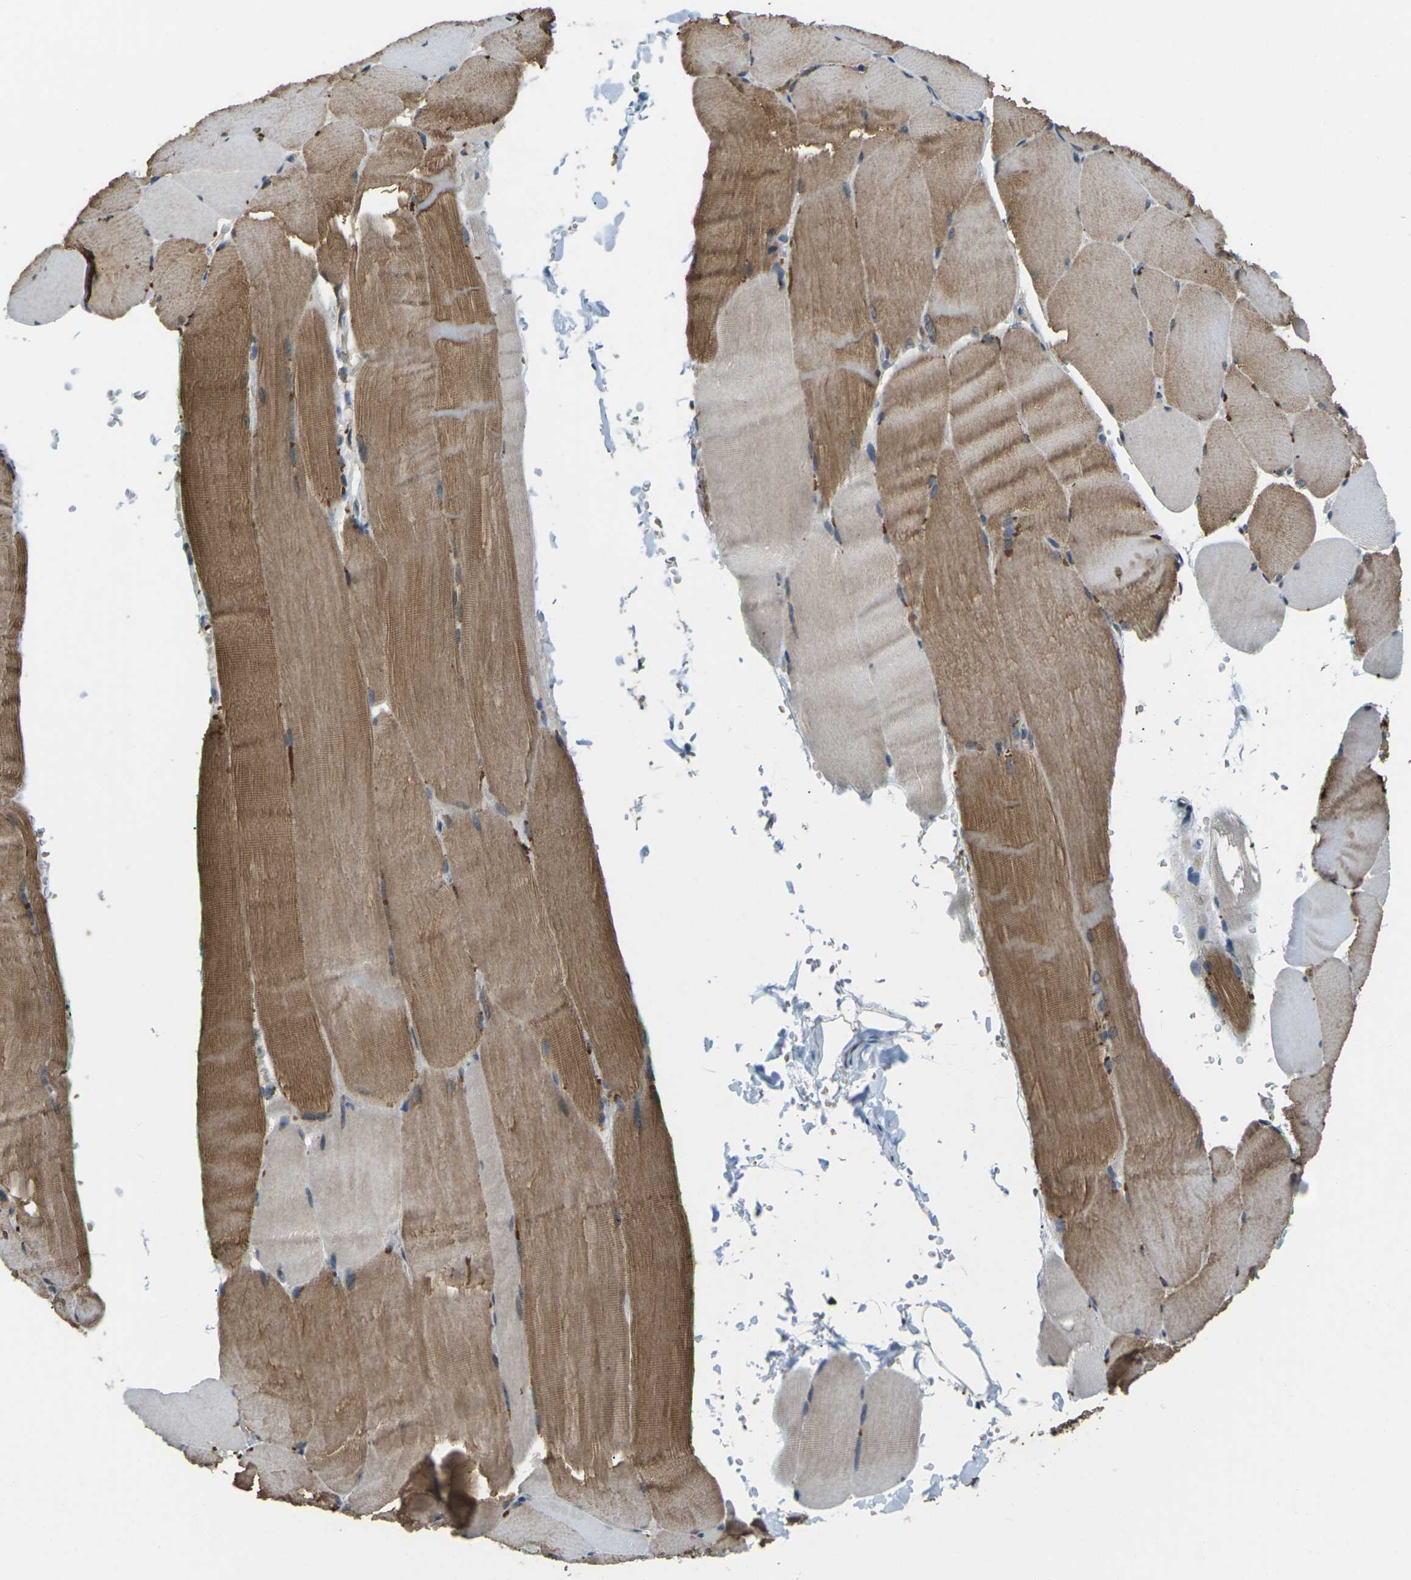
{"staining": {"intensity": "moderate", "quantity": "25%-75%", "location": "cytoplasmic/membranous"}, "tissue": "skeletal muscle", "cell_type": "Myocytes", "image_type": "normal", "snomed": [{"axis": "morphology", "description": "Normal tissue, NOS"}, {"axis": "topography", "description": "Skin"}, {"axis": "topography", "description": "Skeletal muscle"}], "caption": "Immunohistochemistry micrograph of unremarkable skeletal muscle stained for a protein (brown), which demonstrates medium levels of moderate cytoplasmic/membranous staining in about 25%-75% of myocytes.", "gene": "SLC31A2", "patient": {"sex": "male", "age": 83}}